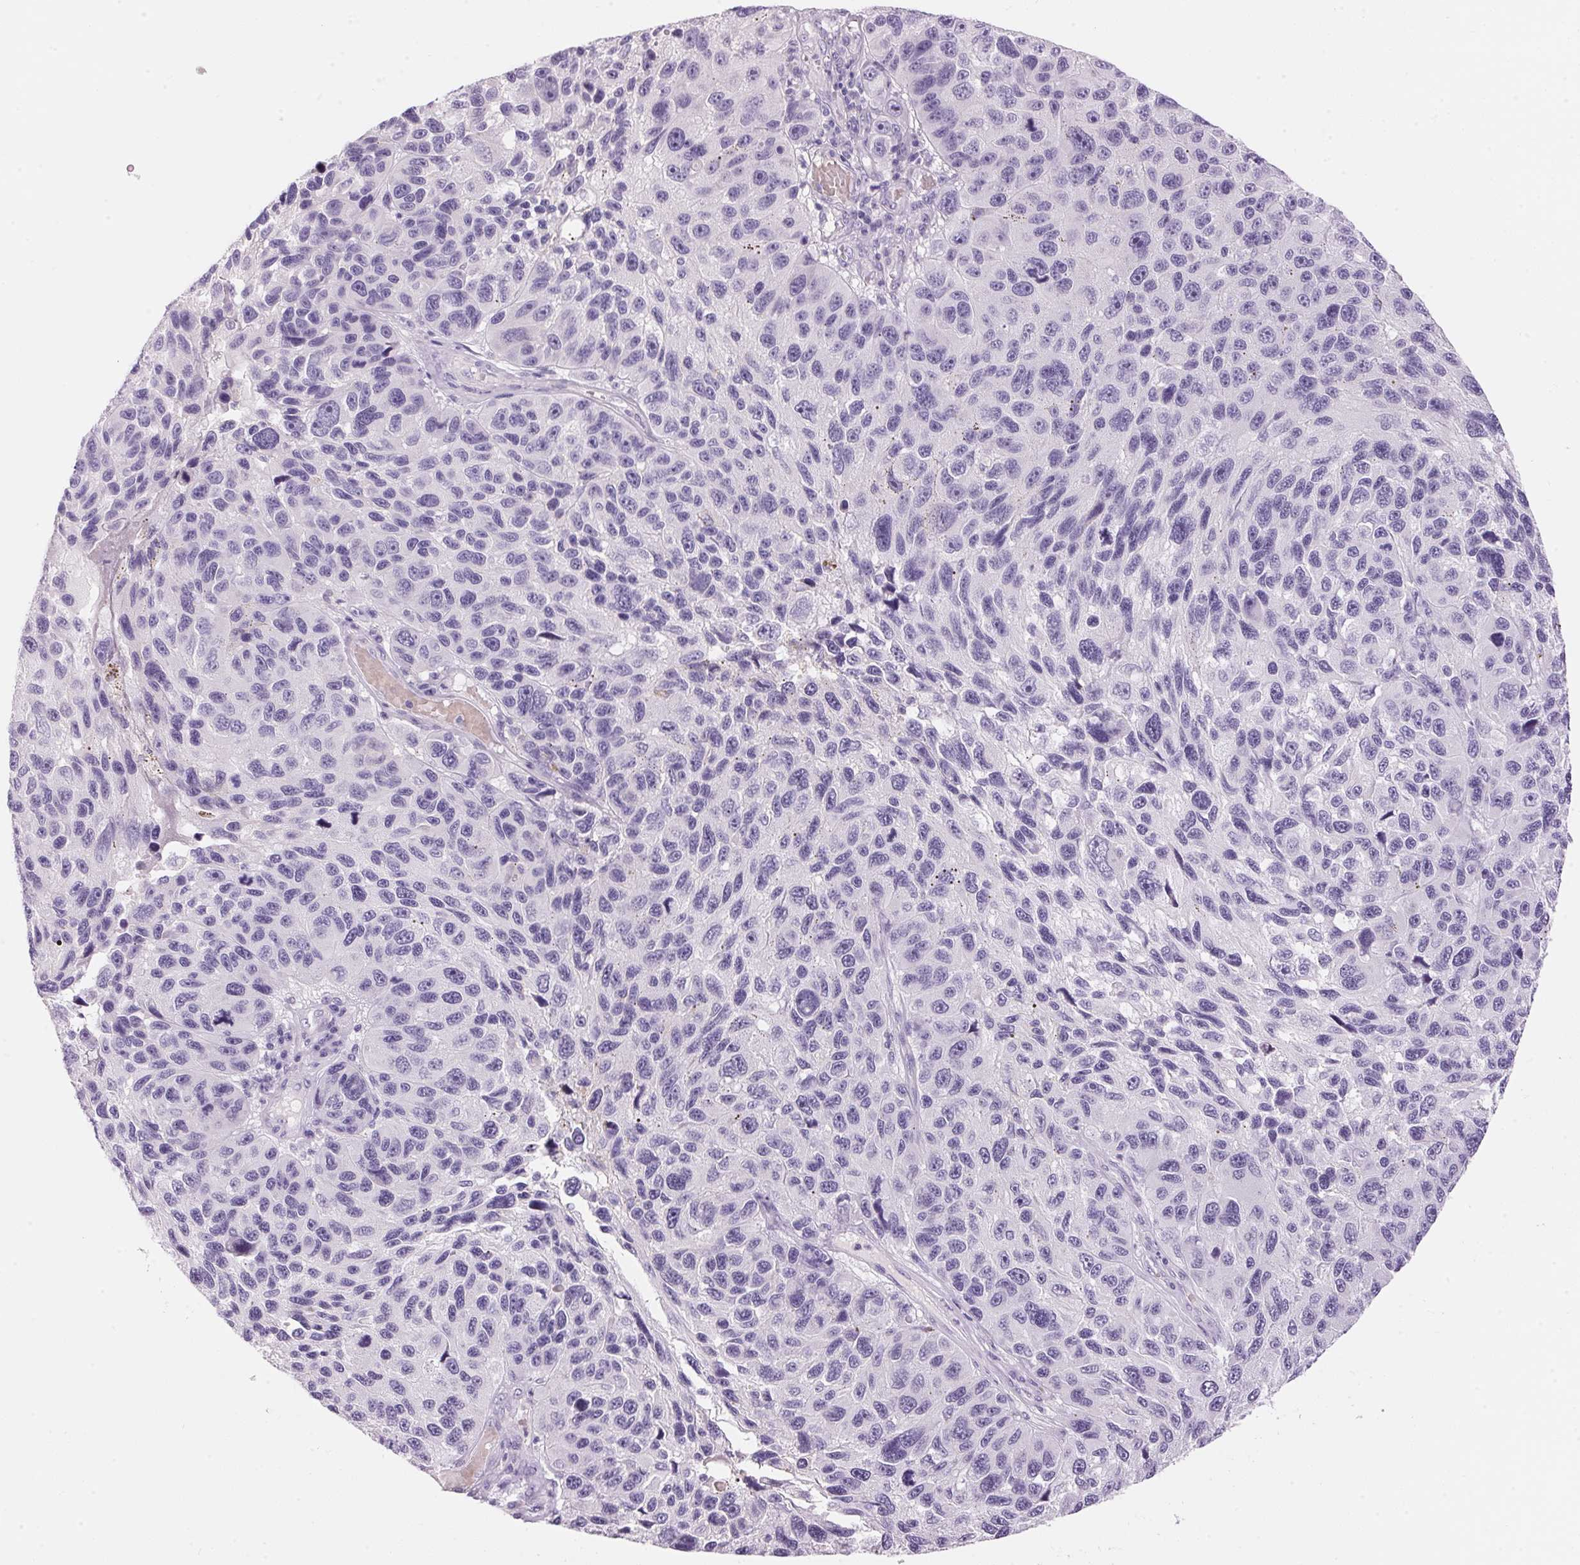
{"staining": {"intensity": "negative", "quantity": "none", "location": "none"}, "tissue": "melanoma", "cell_type": "Tumor cells", "image_type": "cancer", "snomed": [{"axis": "morphology", "description": "Malignant melanoma, NOS"}, {"axis": "topography", "description": "Skin"}], "caption": "High magnification brightfield microscopy of melanoma stained with DAB (3,3'-diaminobenzidine) (brown) and counterstained with hematoxylin (blue): tumor cells show no significant expression.", "gene": "HSD17B2", "patient": {"sex": "male", "age": 53}}